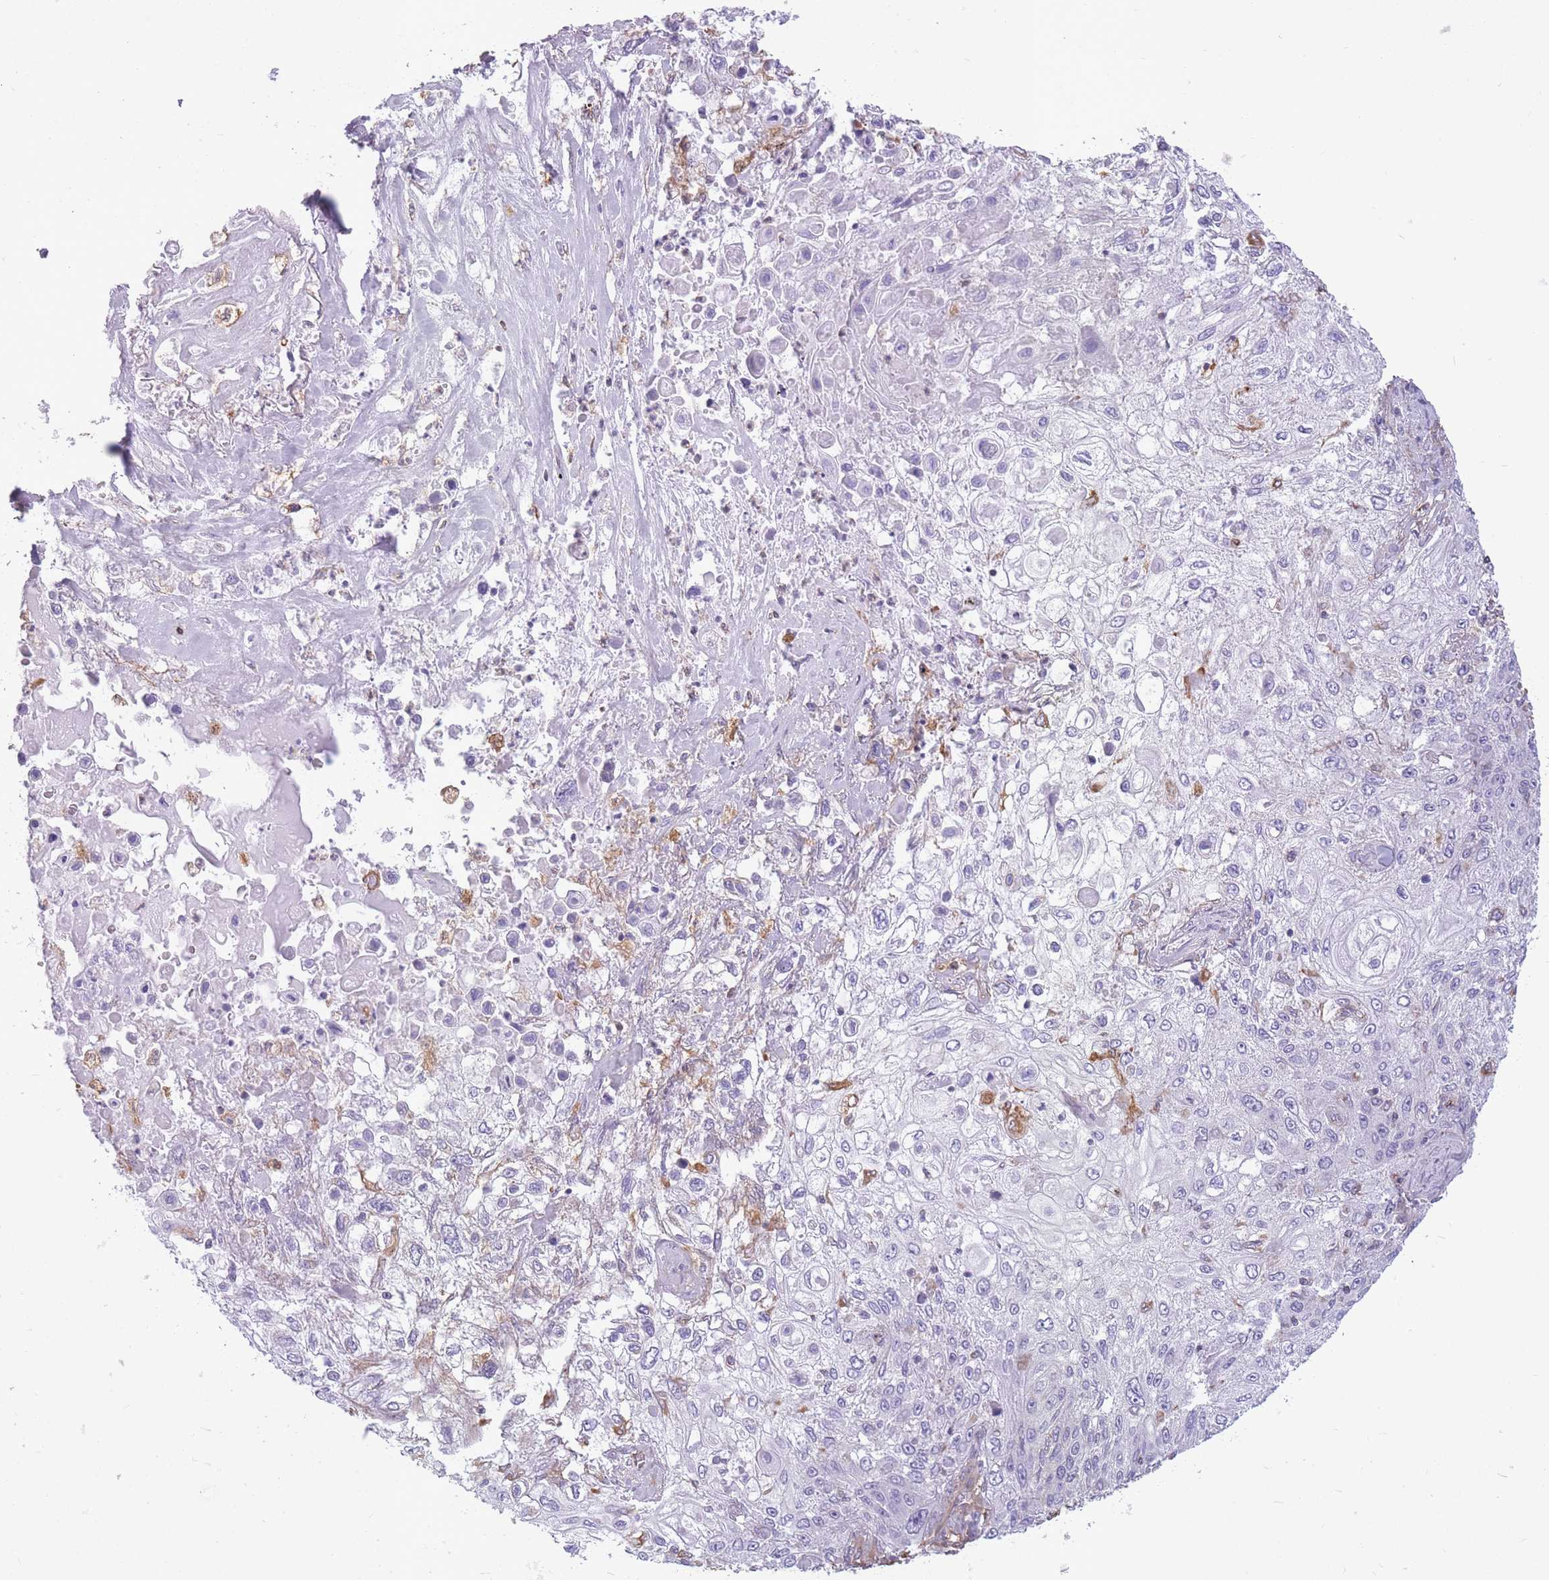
{"staining": {"intensity": "negative", "quantity": "none", "location": "none"}, "tissue": "lung cancer", "cell_type": "Tumor cells", "image_type": "cancer", "snomed": [{"axis": "morphology", "description": "Squamous cell carcinoma, NOS"}, {"axis": "topography", "description": "Lung"}], "caption": "Immunohistochemical staining of human lung squamous cell carcinoma shows no significant expression in tumor cells. (Immunohistochemistry (ihc), brightfield microscopy, high magnification).", "gene": "ADD1", "patient": {"sex": "female", "age": 69}}